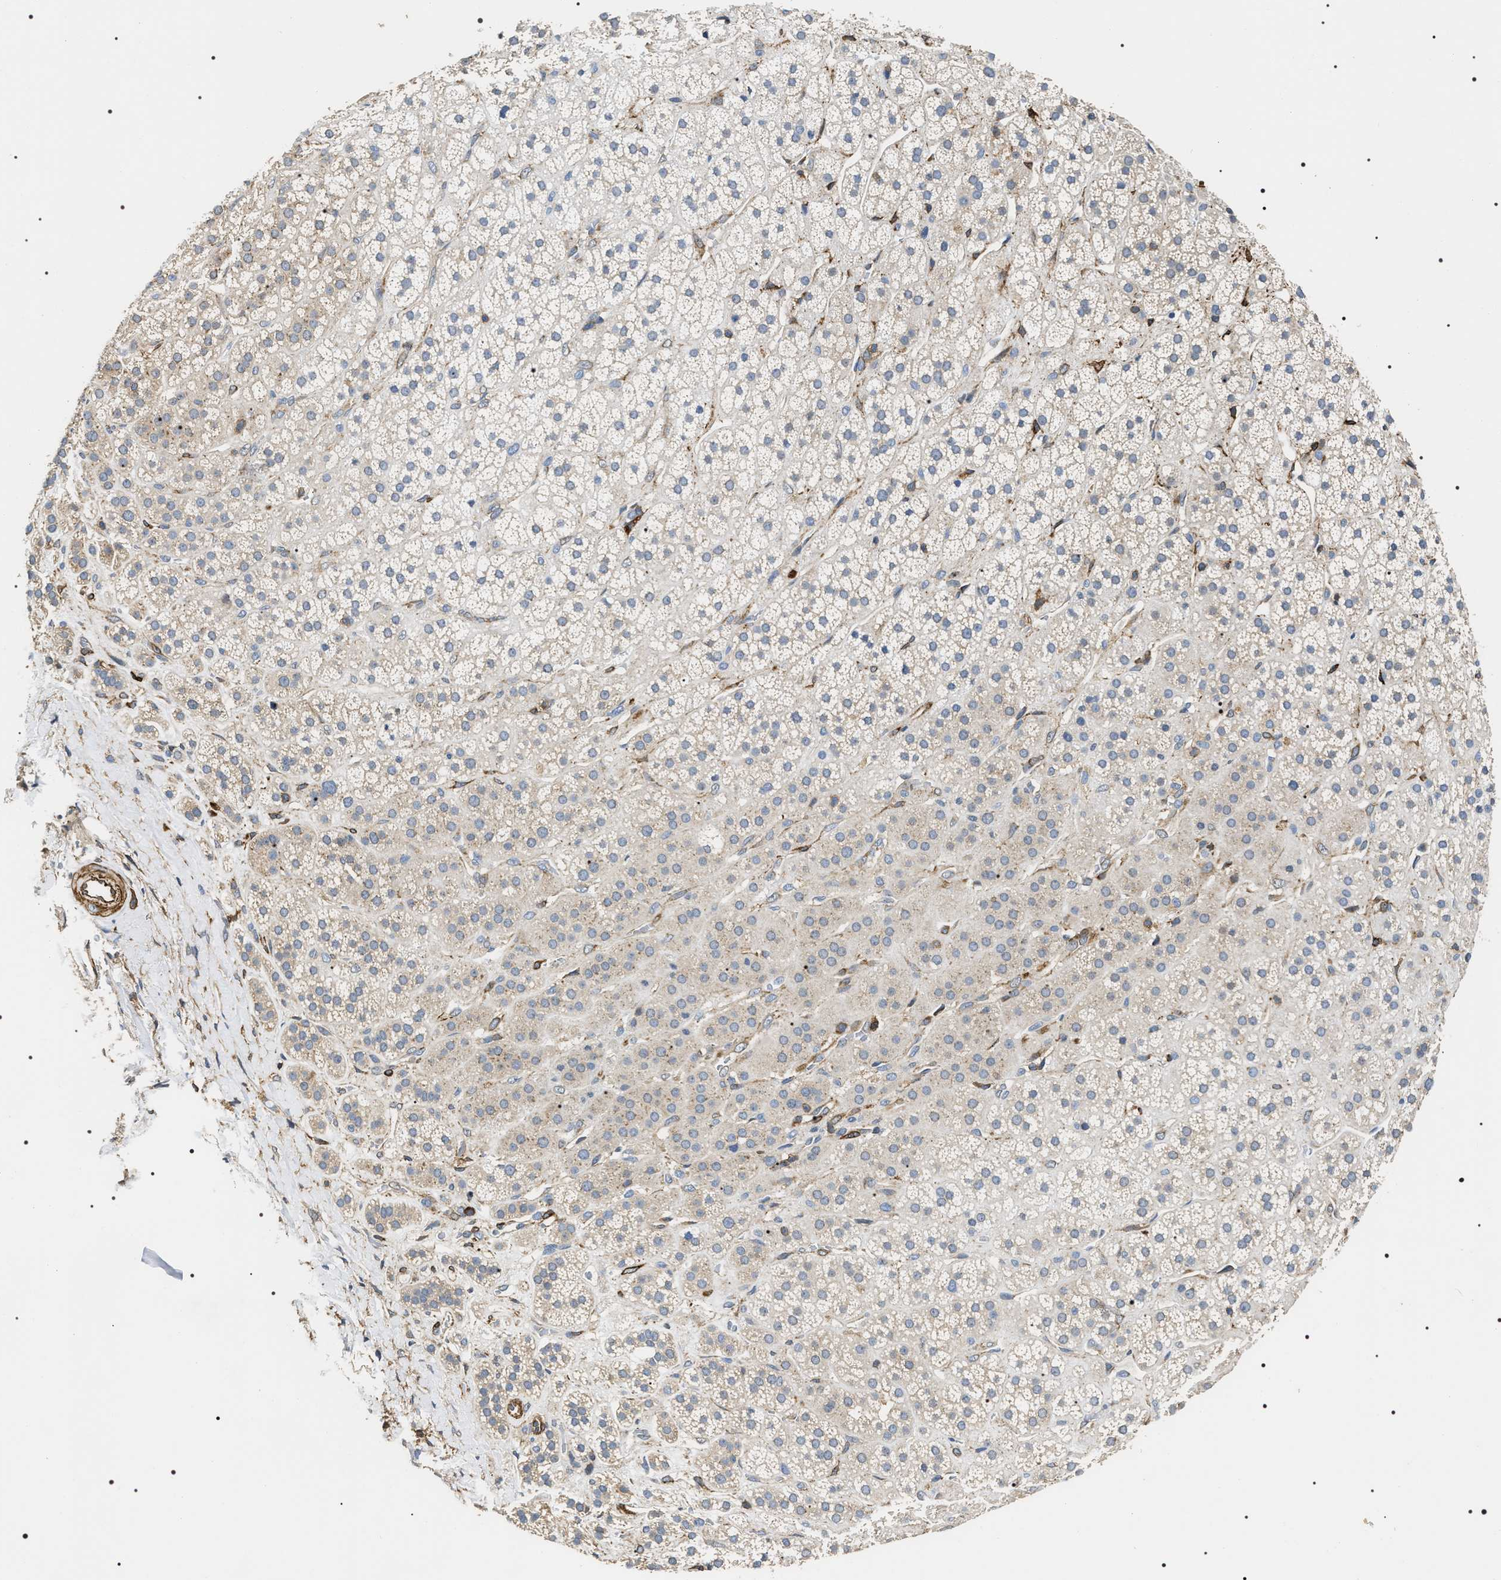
{"staining": {"intensity": "weak", "quantity": "<25%", "location": "cytoplasmic/membranous"}, "tissue": "adrenal gland", "cell_type": "Glandular cells", "image_type": "normal", "snomed": [{"axis": "morphology", "description": "Normal tissue, NOS"}, {"axis": "topography", "description": "Adrenal gland"}], "caption": "A high-resolution histopathology image shows IHC staining of normal adrenal gland, which reveals no significant positivity in glandular cells.", "gene": "ZC3HAV1L", "patient": {"sex": "male", "age": 56}}